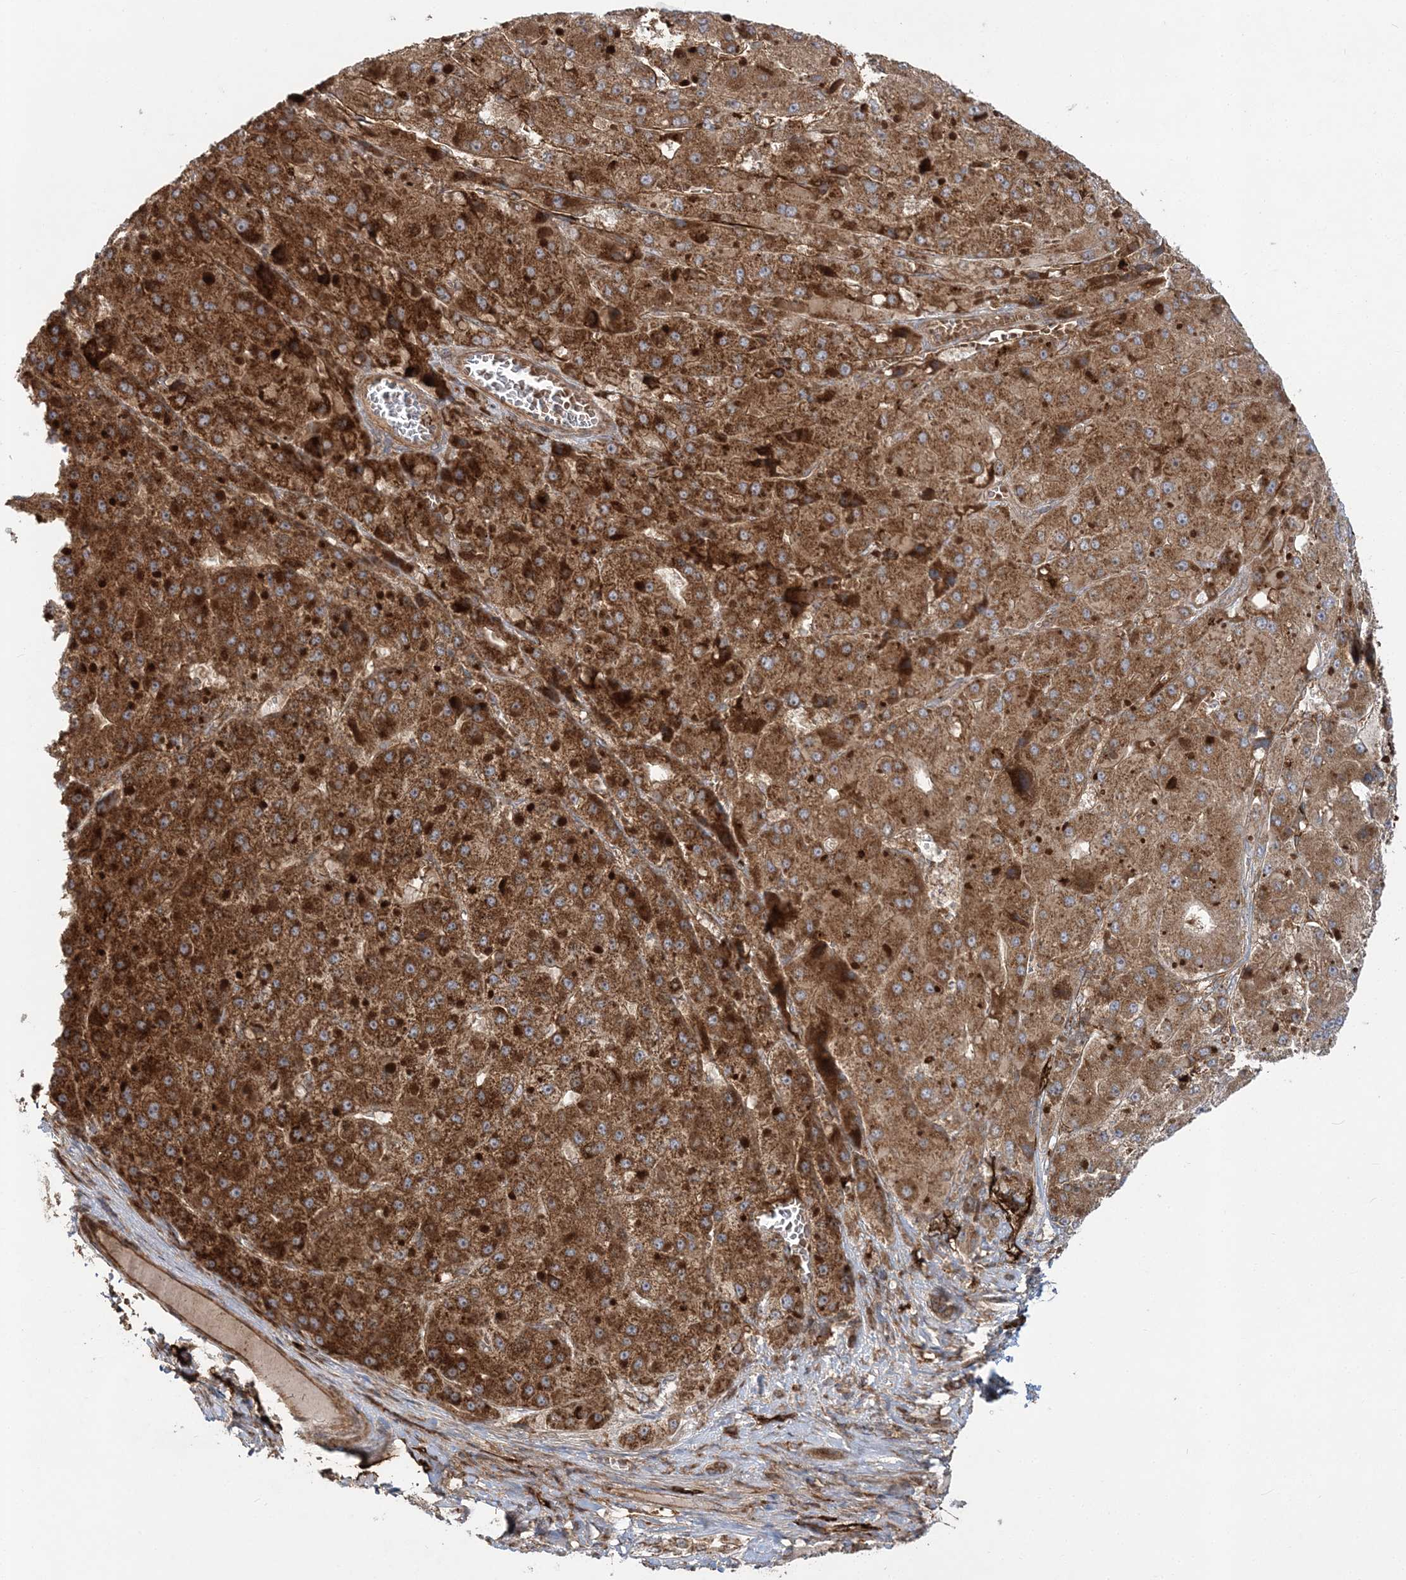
{"staining": {"intensity": "strong", "quantity": ">75%", "location": "cytoplasmic/membranous"}, "tissue": "liver cancer", "cell_type": "Tumor cells", "image_type": "cancer", "snomed": [{"axis": "morphology", "description": "Carcinoma, Hepatocellular, NOS"}, {"axis": "topography", "description": "Liver"}], "caption": "DAB (3,3'-diaminobenzidine) immunohistochemical staining of human liver cancer (hepatocellular carcinoma) displays strong cytoplasmic/membranous protein expression in approximately >75% of tumor cells. (brown staining indicates protein expression, while blue staining denotes nuclei).", "gene": "LRPPRC", "patient": {"sex": "female", "age": 73}}